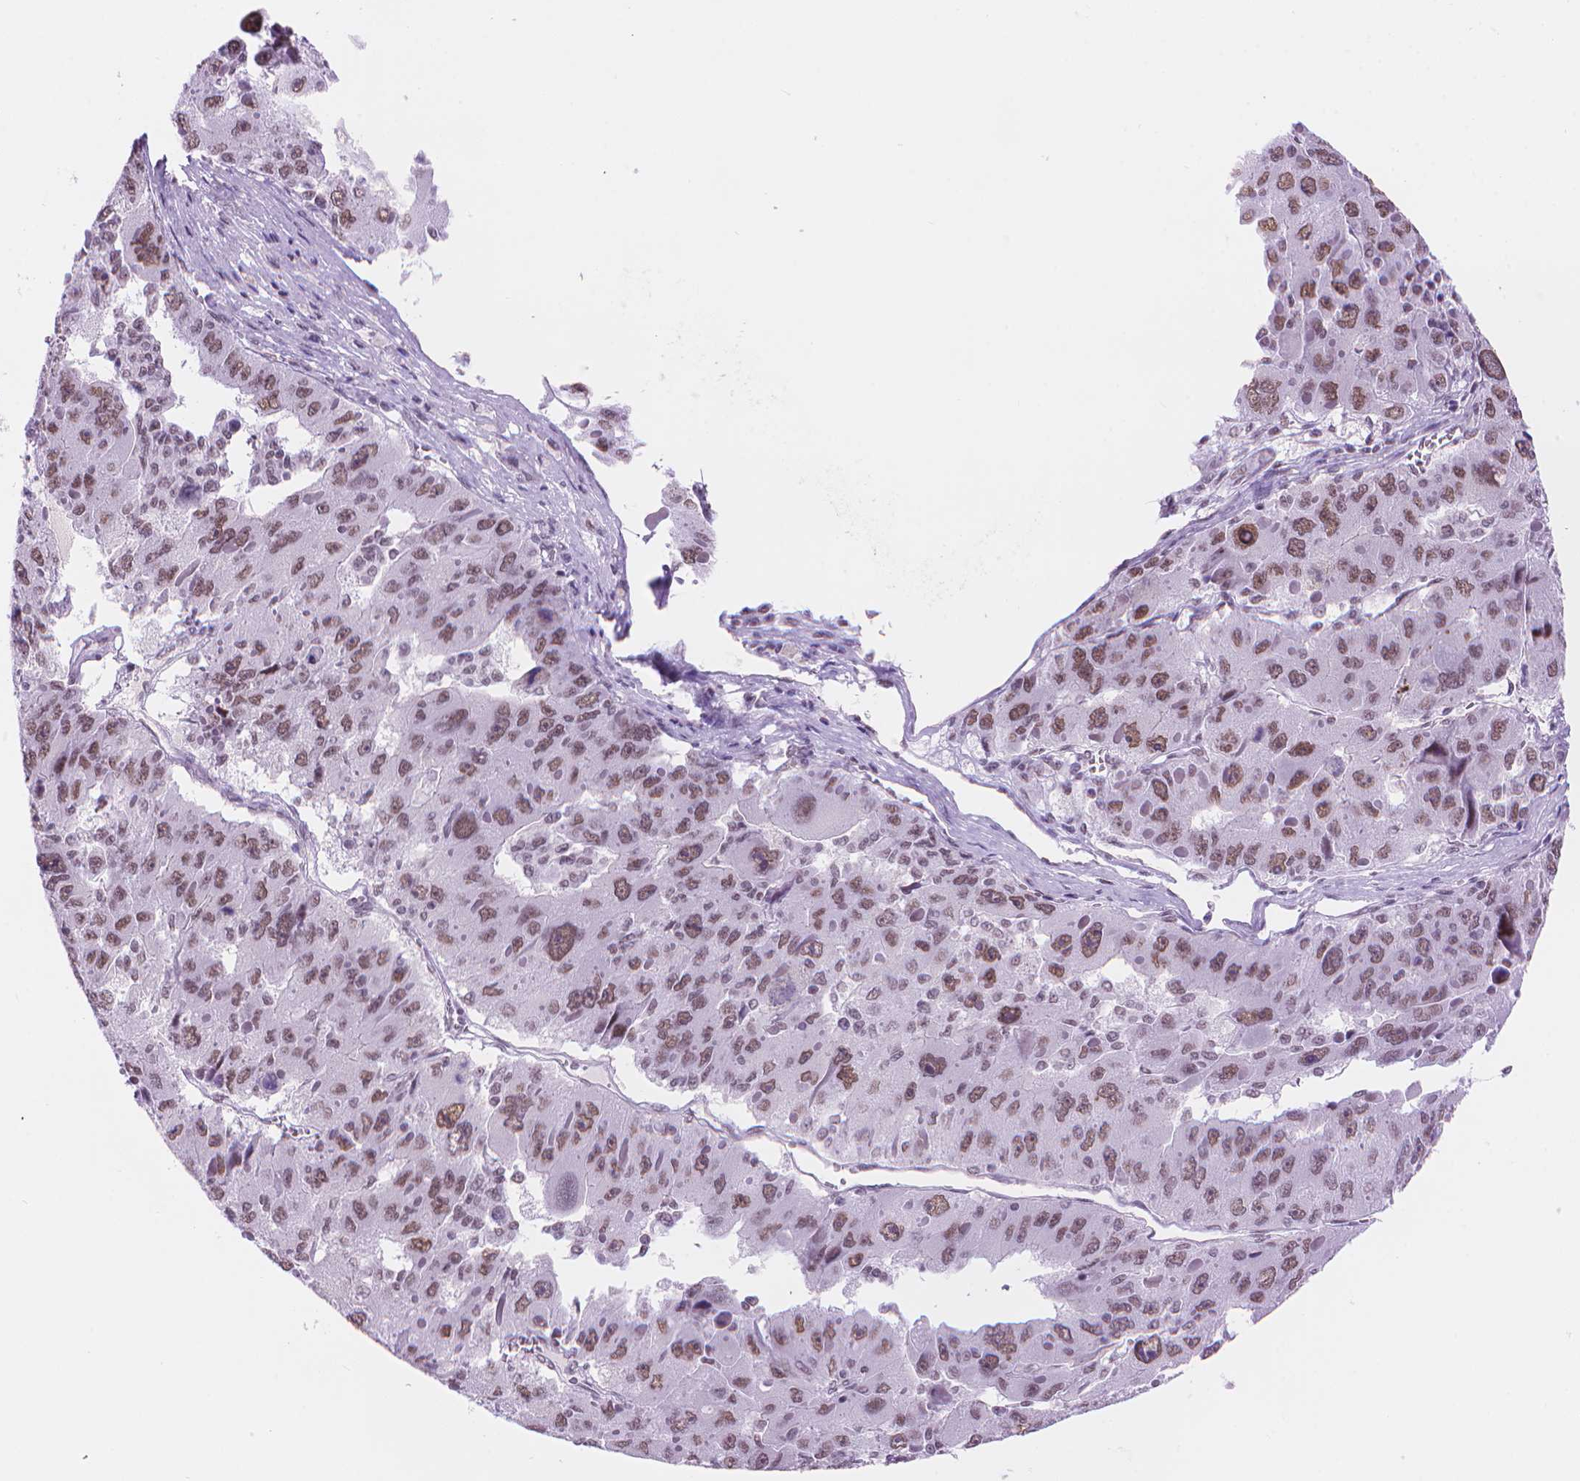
{"staining": {"intensity": "moderate", "quantity": ">75%", "location": "nuclear"}, "tissue": "liver cancer", "cell_type": "Tumor cells", "image_type": "cancer", "snomed": [{"axis": "morphology", "description": "Carcinoma, Hepatocellular, NOS"}, {"axis": "topography", "description": "Liver"}], "caption": "Tumor cells exhibit medium levels of moderate nuclear expression in about >75% of cells in liver cancer.", "gene": "RPA4", "patient": {"sex": "female", "age": 41}}